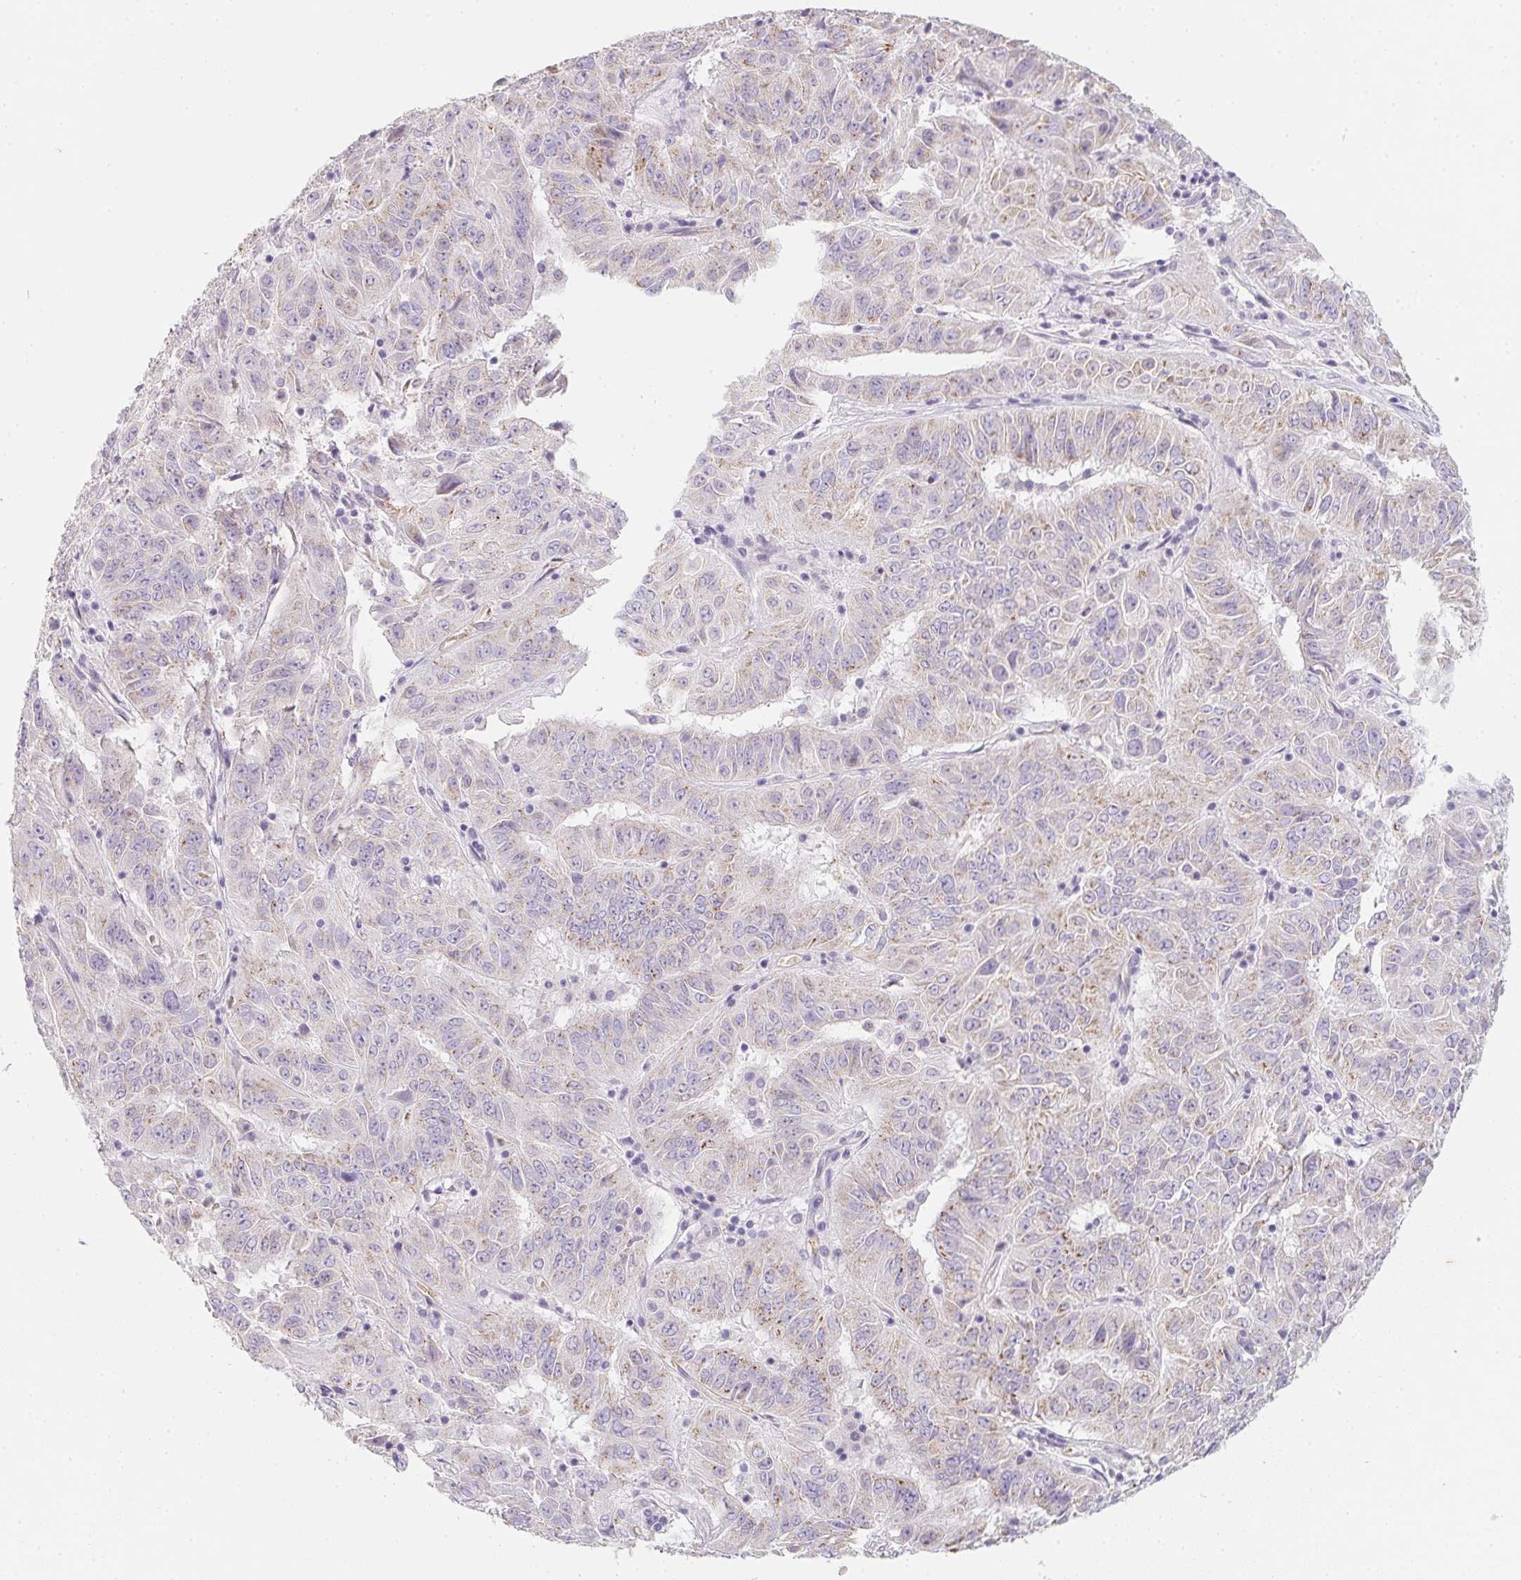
{"staining": {"intensity": "weak", "quantity": "<25%", "location": "cytoplasmic/membranous"}, "tissue": "pancreatic cancer", "cell_type": "Tumor cells", "image_type": "cancer", "snomed": [{"axis": "morphology", "description": "Adenocarcinoma, NOS"}, {"axis": "topography", "description": "Pancreas"}], "caption": "Protein analysis of pancreatic adenocarcinoma shows no significant staining in tumor cells.", "gene": "DCD", "patient": {"sex": "male", "age": 63}}